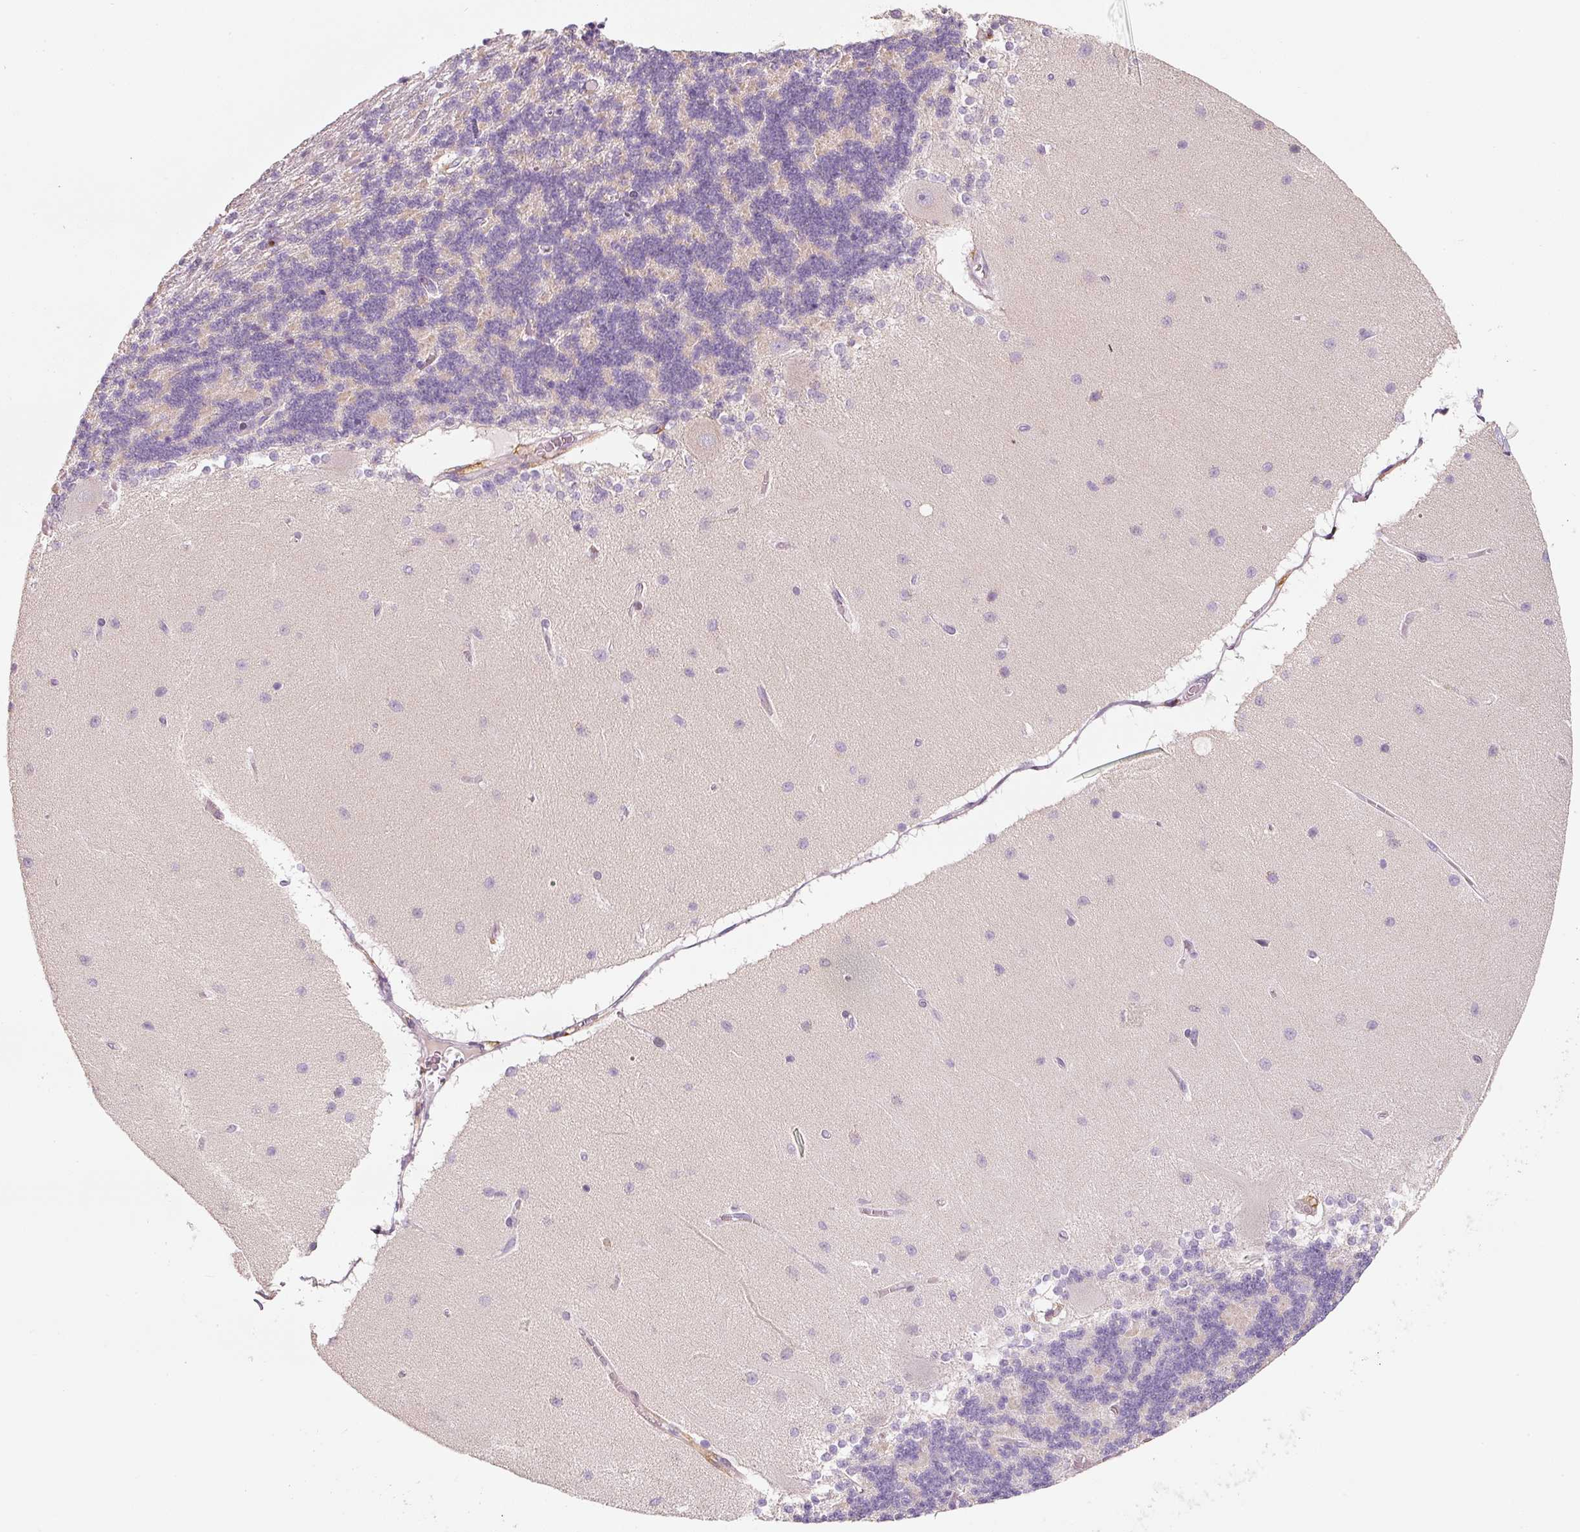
{"staining": {"intensity": "negative", "quantity": "none", "location": "none"}, "tissue": "cerebellum", "cell_type": "Cells in granular layer", "image_type": "normal", "snomed": [{"axis": "morphology", "description": "Normal tissue, NOS"}, {"axis": "topography", "description": "Cerebellum"}], "caption": "Histopathology image shows no protein expression in cells in granular layer of benign cerebellum.", "gene": "IQGAP2", "patient": {"sex": "female", "age": 54}}